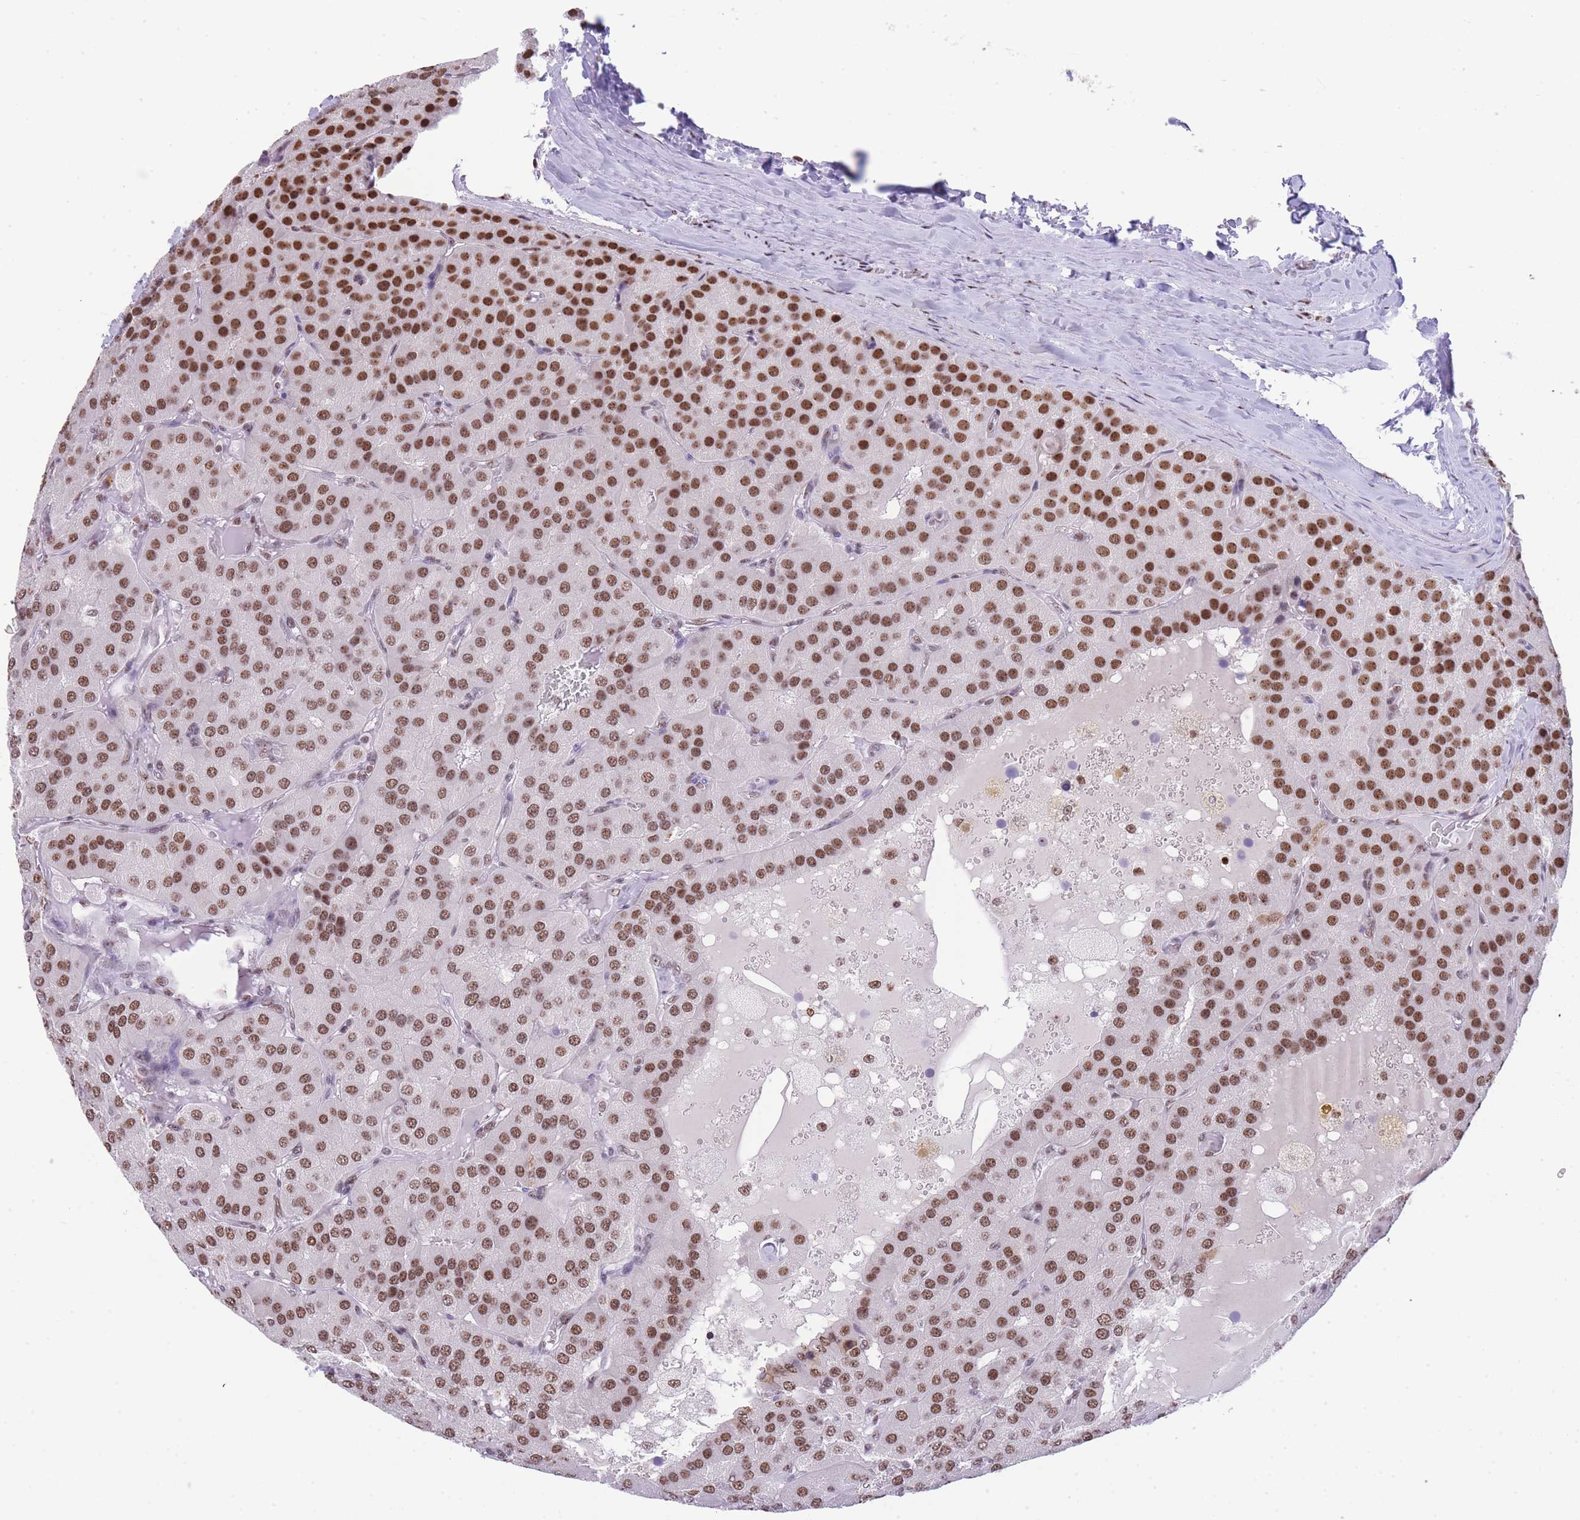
{"staining": {"intensity": "strong", "quantity": ">75%", "location": "nuclear"}, "tissue": "parathyroid gland", "cell_type": "Glandular cells", "image_type": "normal", "snomed": [{"axis": "morphology", "description": "Normal tissue, NOS"}, {"axis": "morphology", "description": "Adenoma, NOS"}, {"axis": "topography", "description": "Parathyroid gland"}], "caption": "A brown stain labels strong nuclear staining of a protein in glandular cells of unremarkable parathyroid gland.", "gene": "EVC2", "patient": {"sex": "female", "age": 86}}